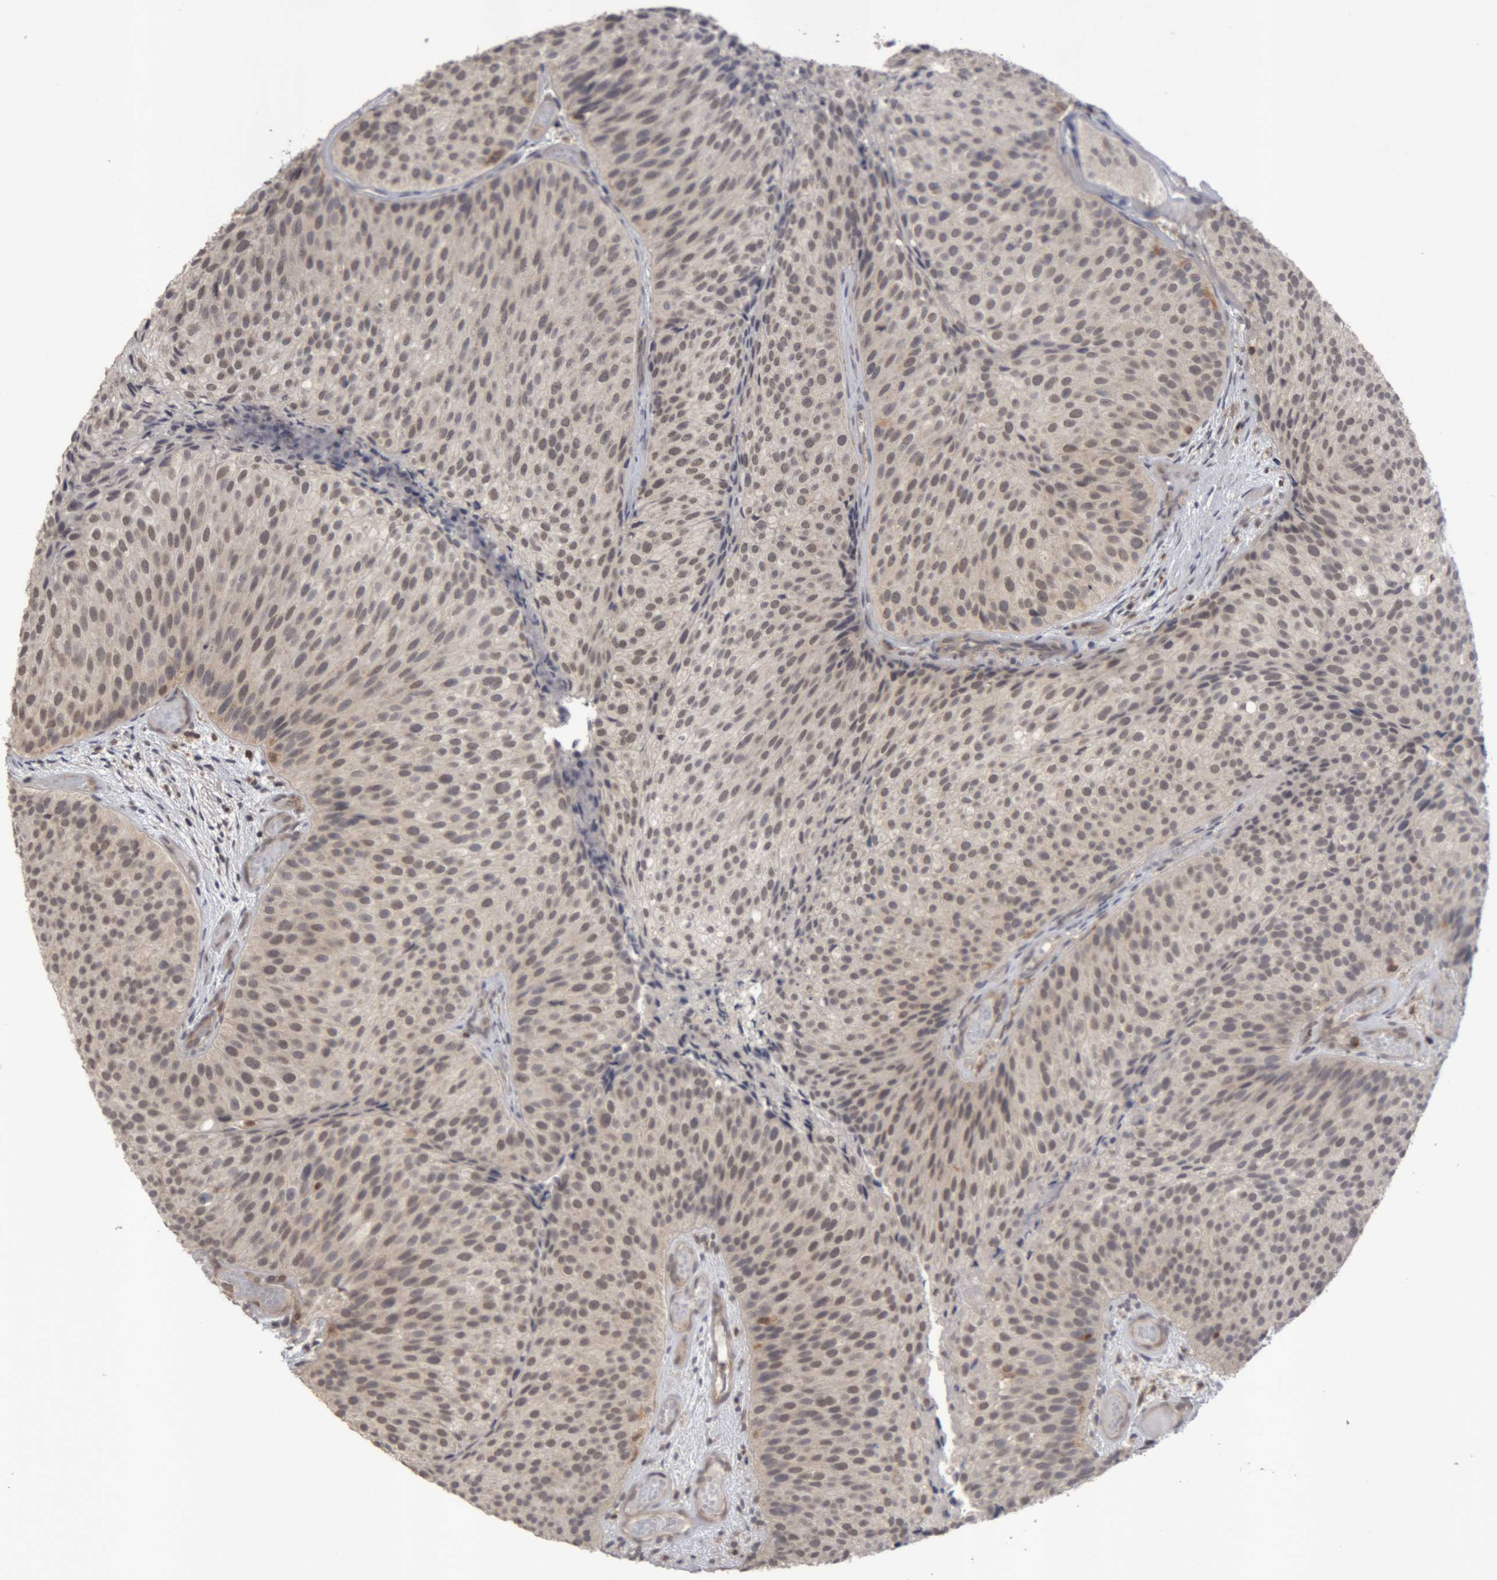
{"staining": {"intensity": "weak", "quantity": ">75%", "location": "nuclear"}, "tissue": "urothelial cancer", "cell_type": "Tumor cells", "image_type": "cancer", "snomed": [{"axis": "morphology", "description": "Urothelial carcinoma, Low grade"}, {"axis": "topography", "description": "Urinary bladder"}], "caption": "The immunohistochemical stain shows weak nuclear staining in tumor cells of urothelial cancer tissue.", "gene": "NFATC2", "patient": {"sex": "male", "age": 86}}